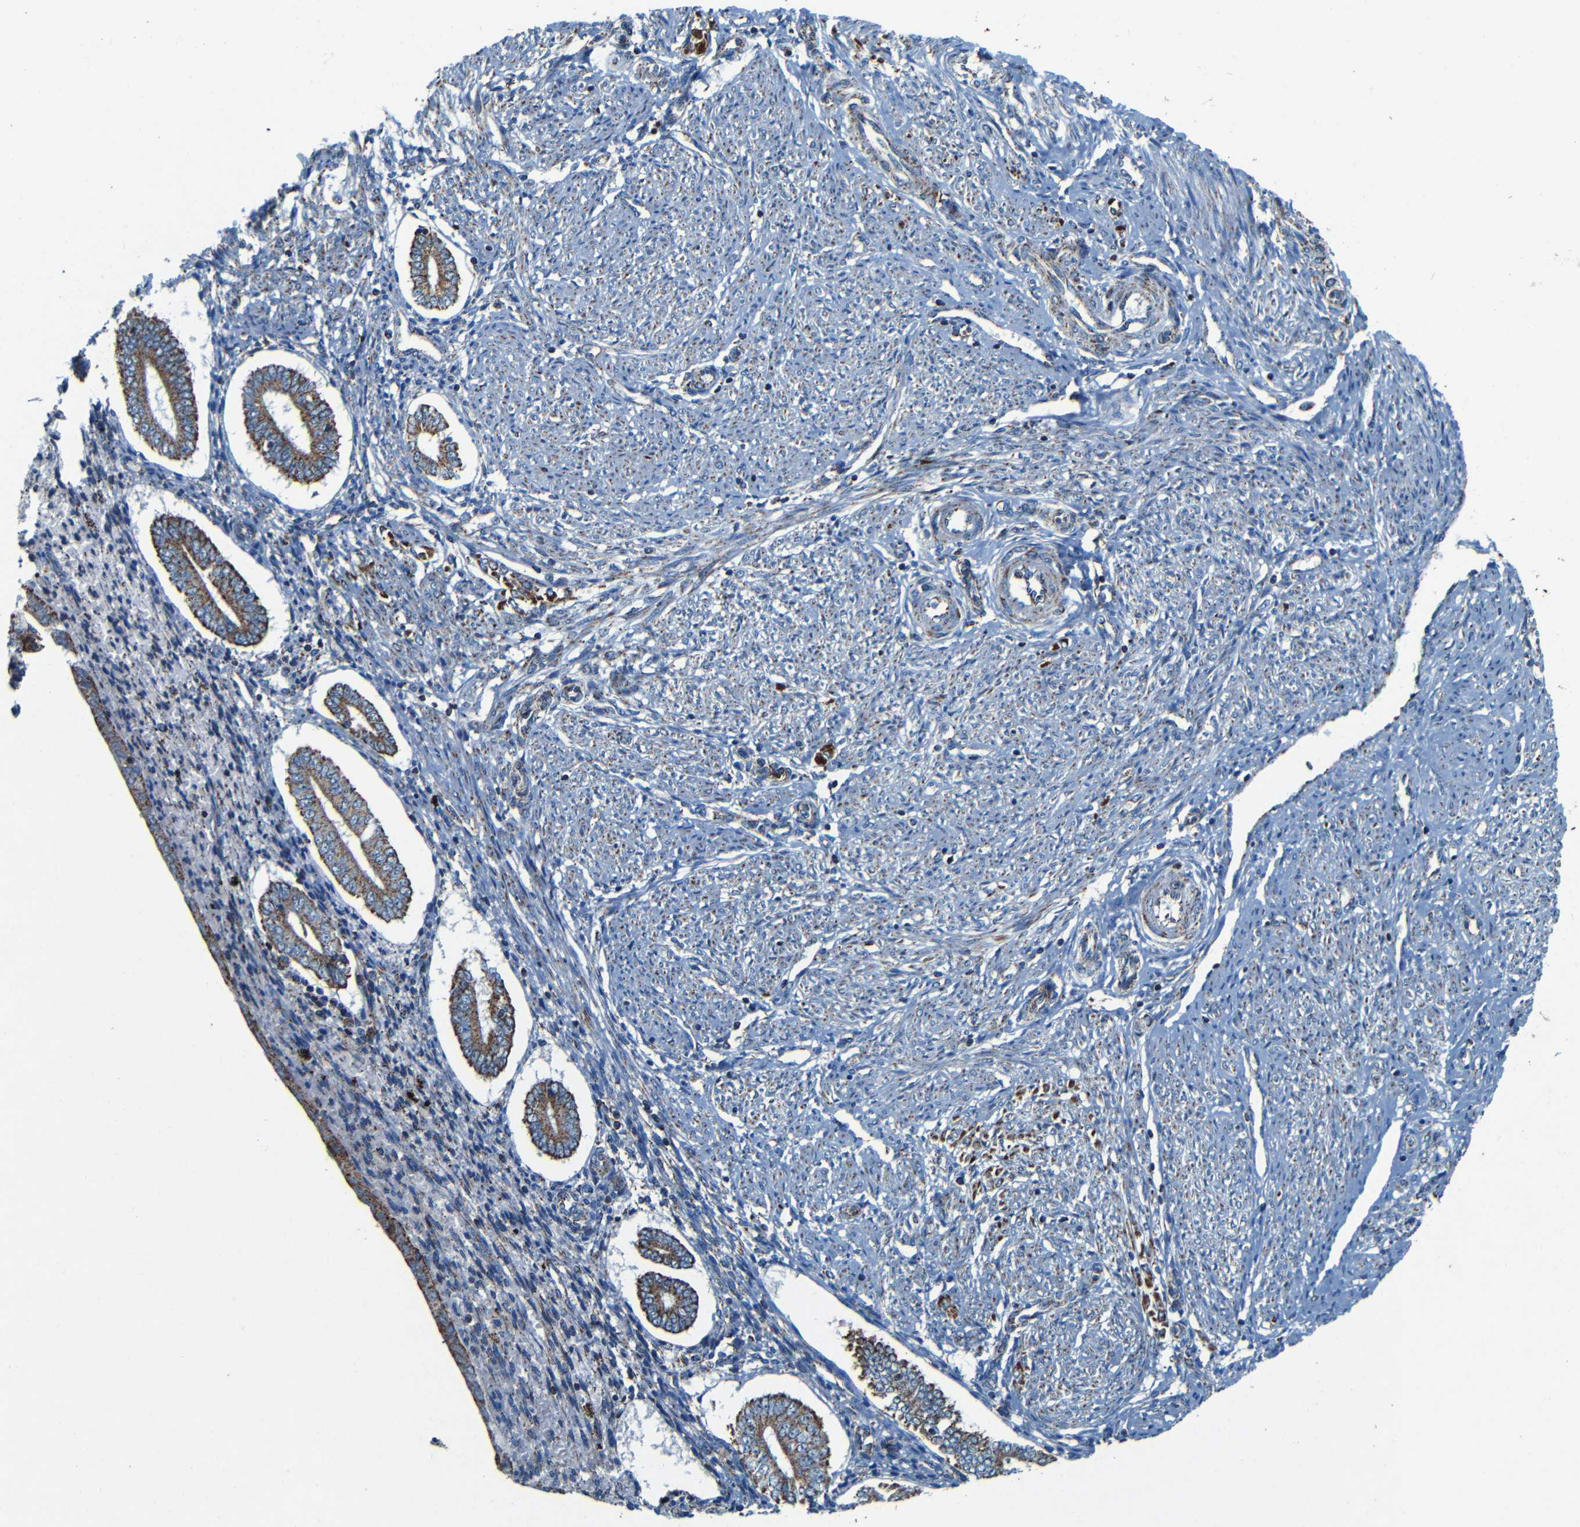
{"staining": {"intensity": "moderate", "quantity": "<25%", "location": "cytoplasmic/membranous"}, "tissue": "endometrium", "cell_type": "Cells in endometrial stroma", "image_type": "normal", "snomed": [{"axis": "morphology", "description": "Normal tissue, NOS"}, {"axis": "topography", "description": "Endometrium"}], "caption": "Protein positivity by immunohistochemistry (IHC) displays moderate cytoplasmic/membranous expression in about <25% of cells in endometrial stroma in normal endometrium.", "gene": "WSCD2", "patient": {"sex": "female", "age": 42}}